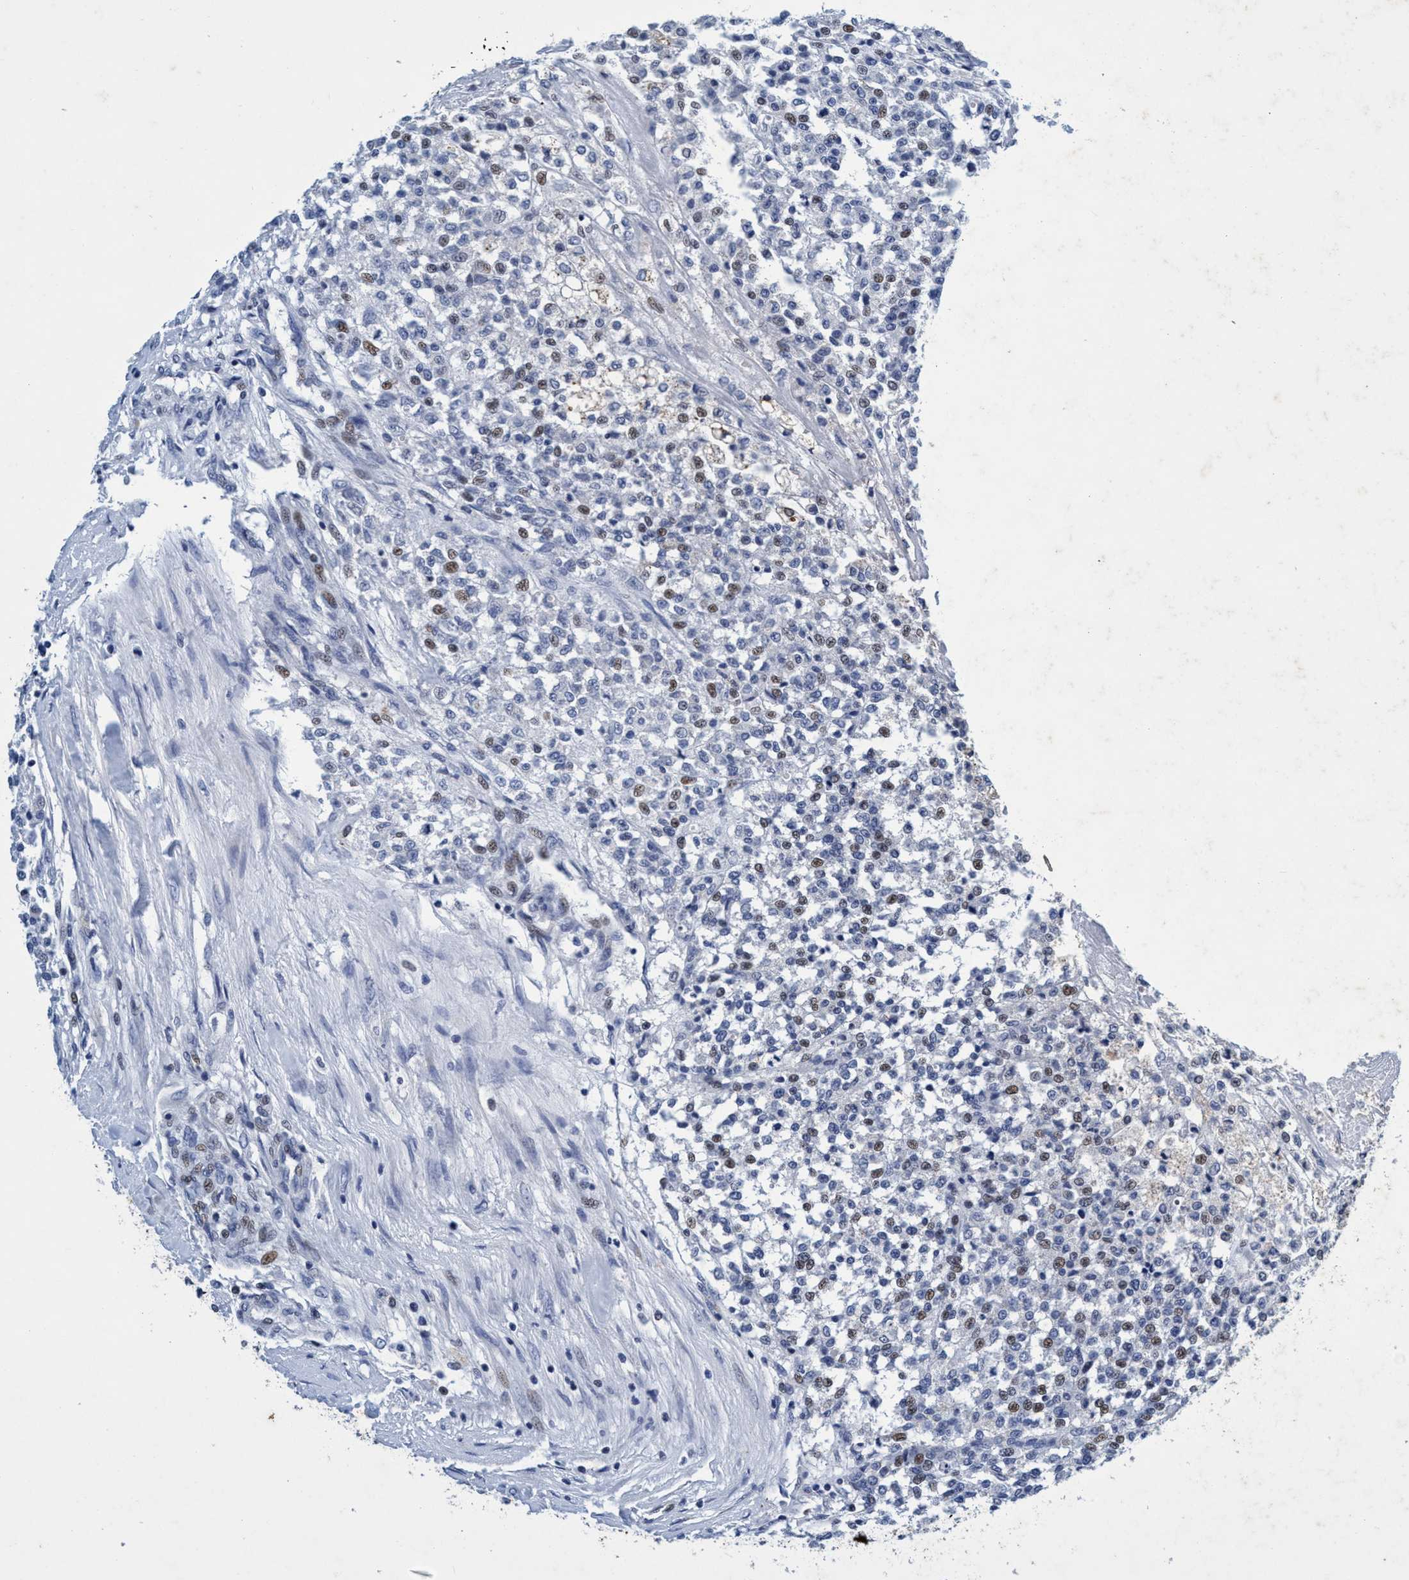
{"staining": {"intensity": "moderate", "quantity": "<25%", "location": "nuclear"}, "tissue": "testis cancer", "cell_type": "Tumor cells", "image_type": "cancer", "snomed": [{"axis": "morphology", "description": "Seminoma, NOS"}, {"axis": "topography", "description": "Testis"}], "caption": "Immunohistochemical staining of testis cancer displays low levels of moderate nuclear protein expression in about <25% of tumor cells.", "gene": "GRB14", "patient": {"sex": "male", "age": 59}}